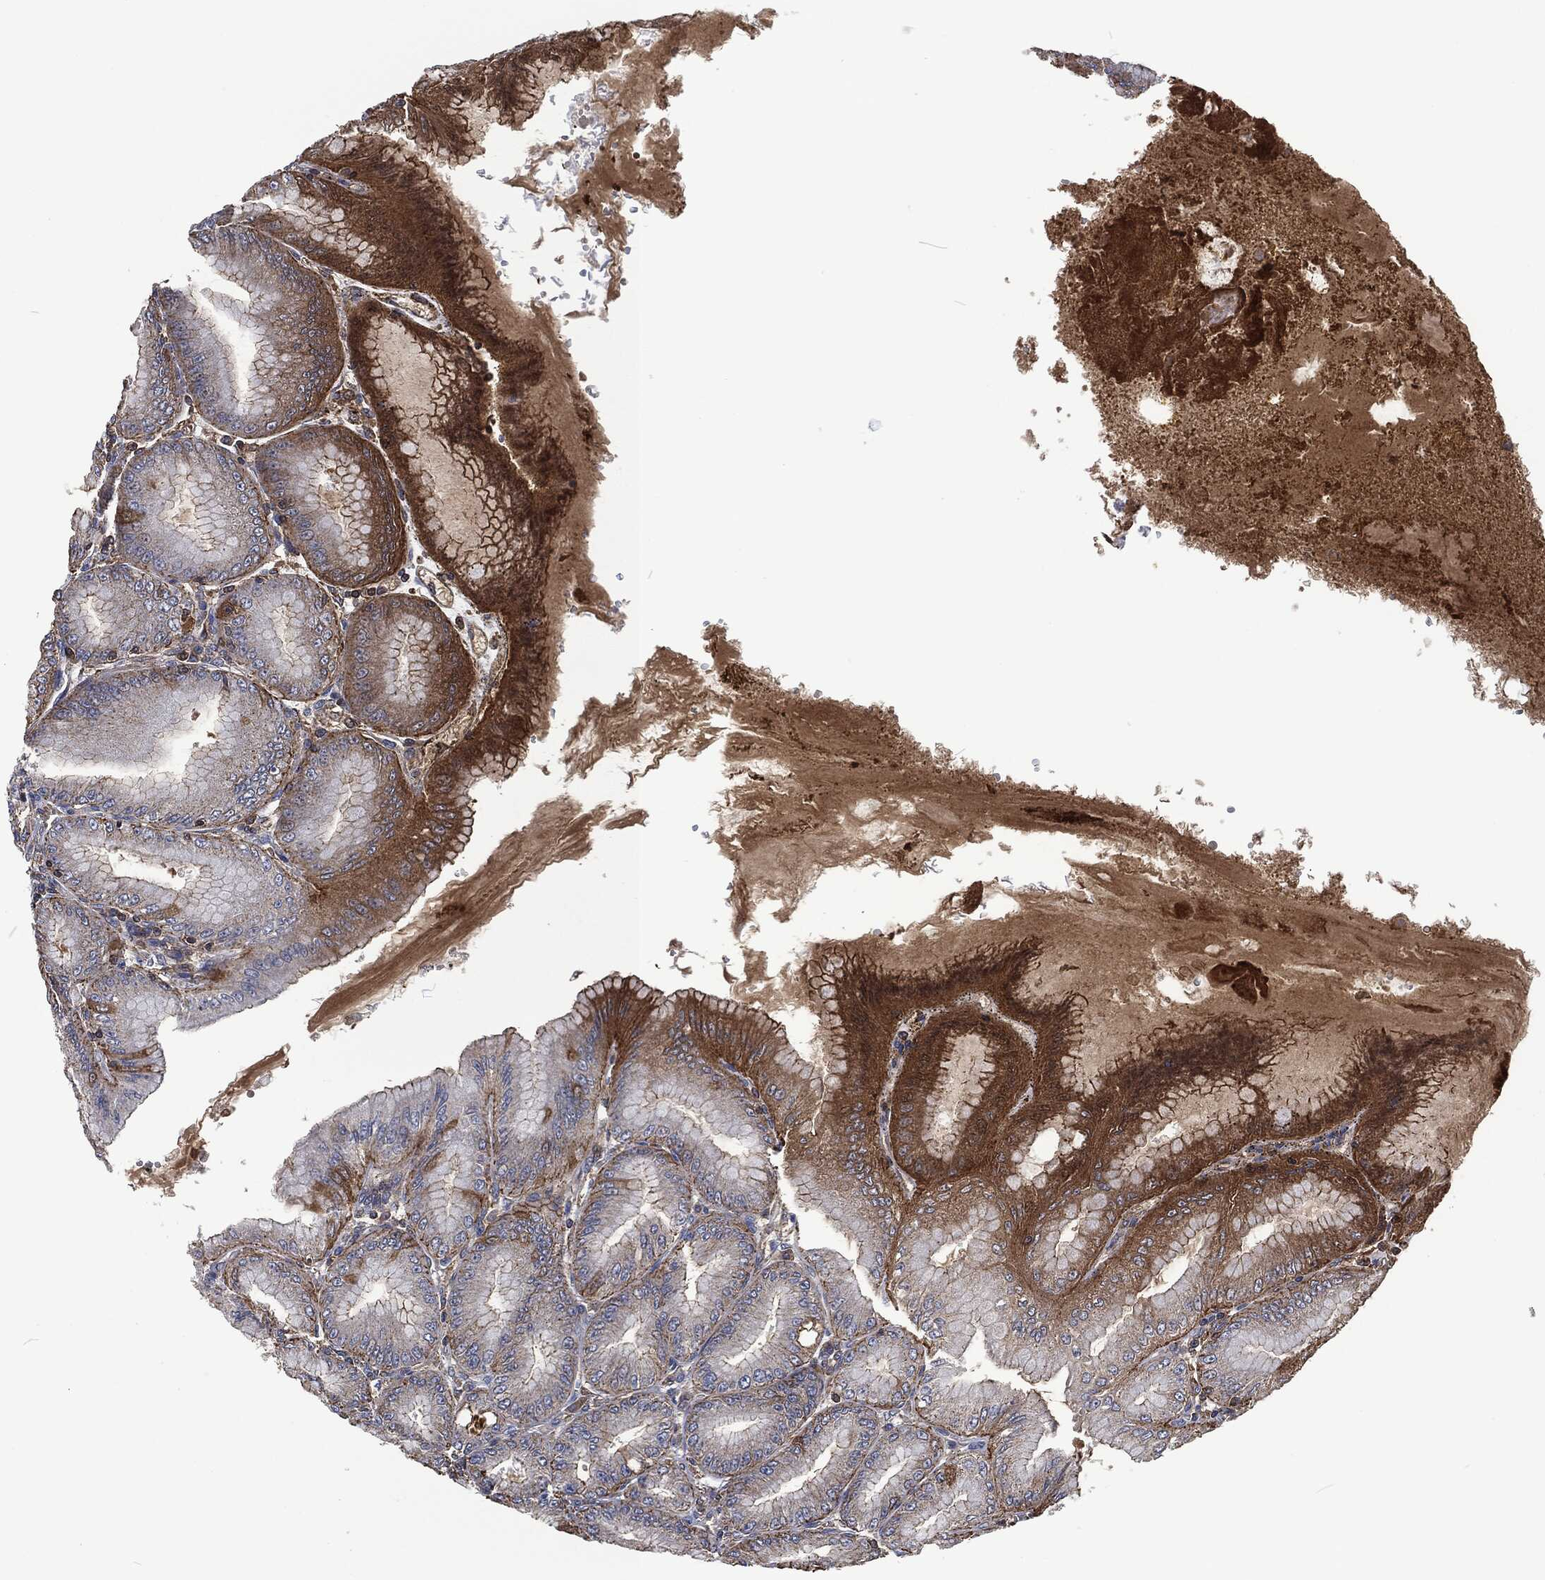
{"staining": {"intensity": "moderate", "quantity": ">75%", "location": "cytoplasmic/membranous"}, "tissue": "stomach", "cell_type": "Glandular cells", "image_type": "normal", "snomed": [{"axis": "morphology", "description": "Normal tissue, NOS"}, {"axis": "topography", "description": "Stomach"}], "caption": "An image of human stomach stained for a protein exhibits moderate cytoplasmic/membranous brown staining in glandular cells. (IHC, brightfield microscopy, high magnification).", "gene": "LGALS9", "patient": {"sex": "male", "age": 71}}